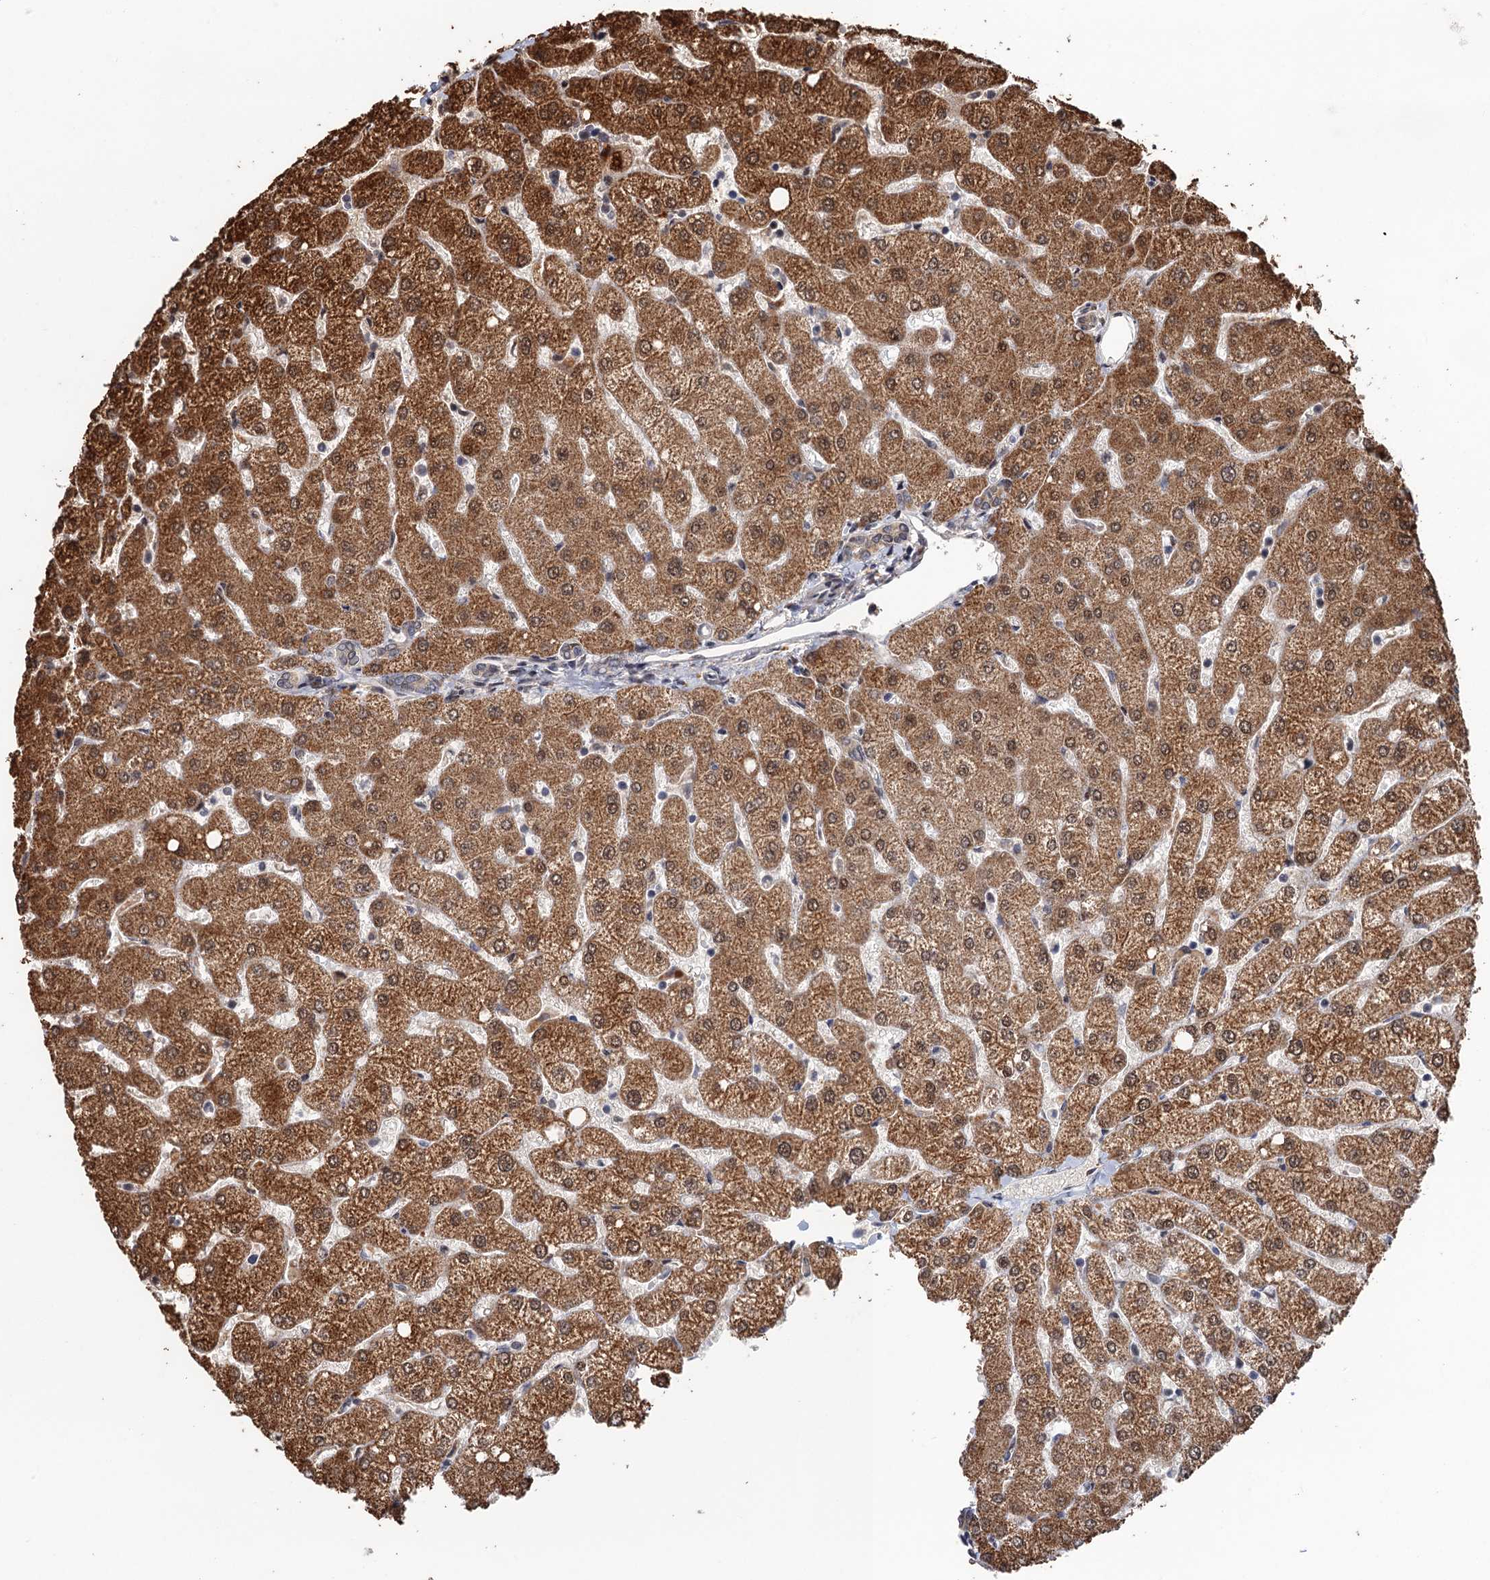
{"staining": {"intensity": "weak", "quantity": "<25%", "location": "cytoplasmic/membranous"}, "tissue": "liver", "cell_type": "Cholangiocytes", "image_type": "normal", "snomed": [{"axis": "morphology", "description": "Normal tissue, NOS"}, {"axis": "topography", "description": "Liver"}], "caption": "The IHC image has no significant staining in cholangiocytes of liver.", "gene": "BMERB1", "patient": {"sex": "female", "age": 54}}